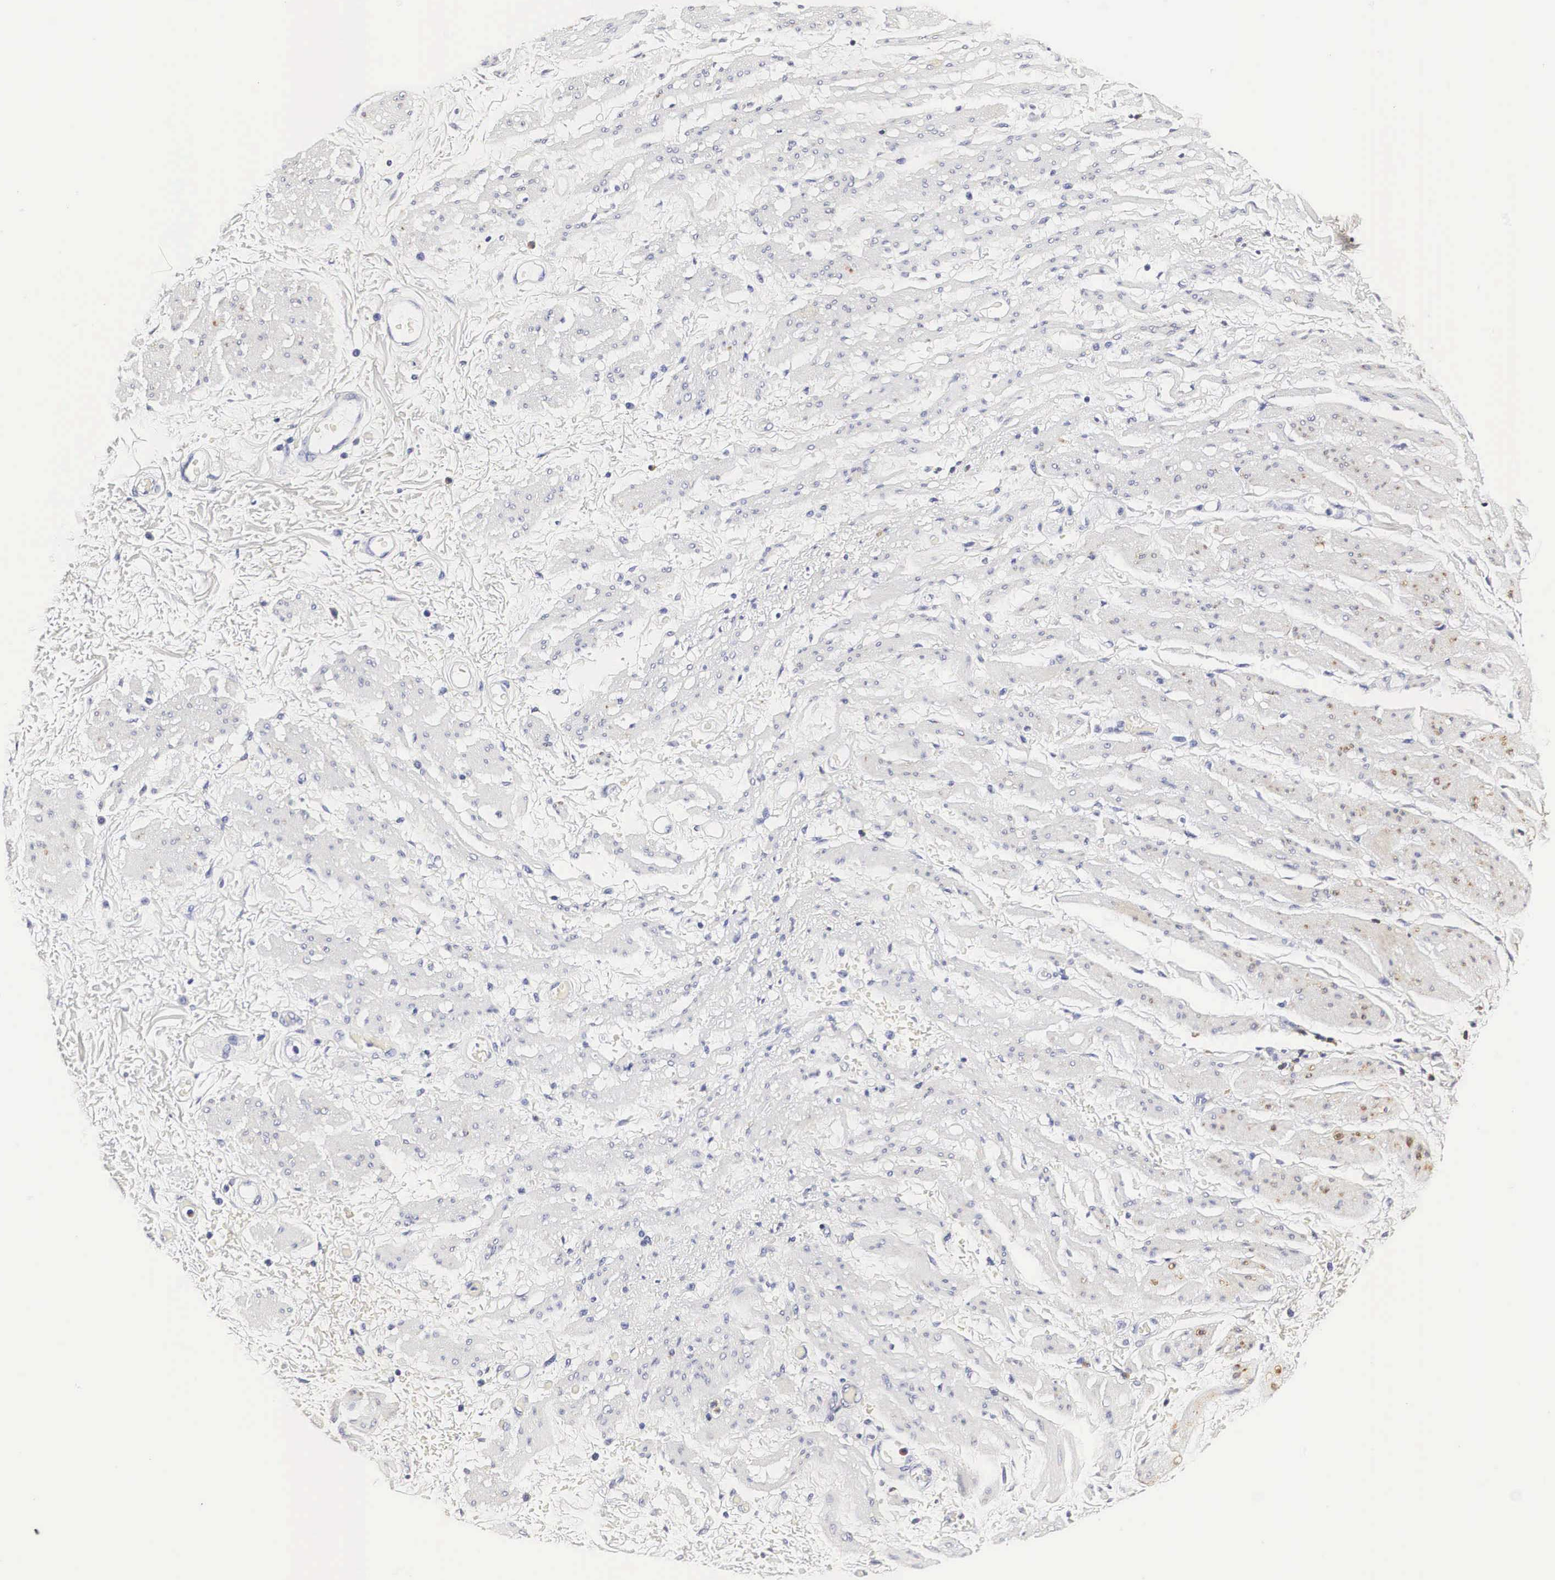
{"staining": {"intensity": "negative", "quantity": "none", "location": "none"}, "tissue": "stomach cancer", "cell_type": "Tumor cells", "image_type": "cancer", "snomed": [{"axis": "morphology", "description": "Adenocarcinoma, NOS"}, {"axis": "topography", "description": "Pancreas"}, {"axis": "topography", "description": "Stomach, upper"}], "caption": "Immunohistochemical staining of human stomach adenocarcinoma reveals no significant staining in tumor cells.", "gene": "CKAP4", "patient": {"sex": "male", "age": 77}}